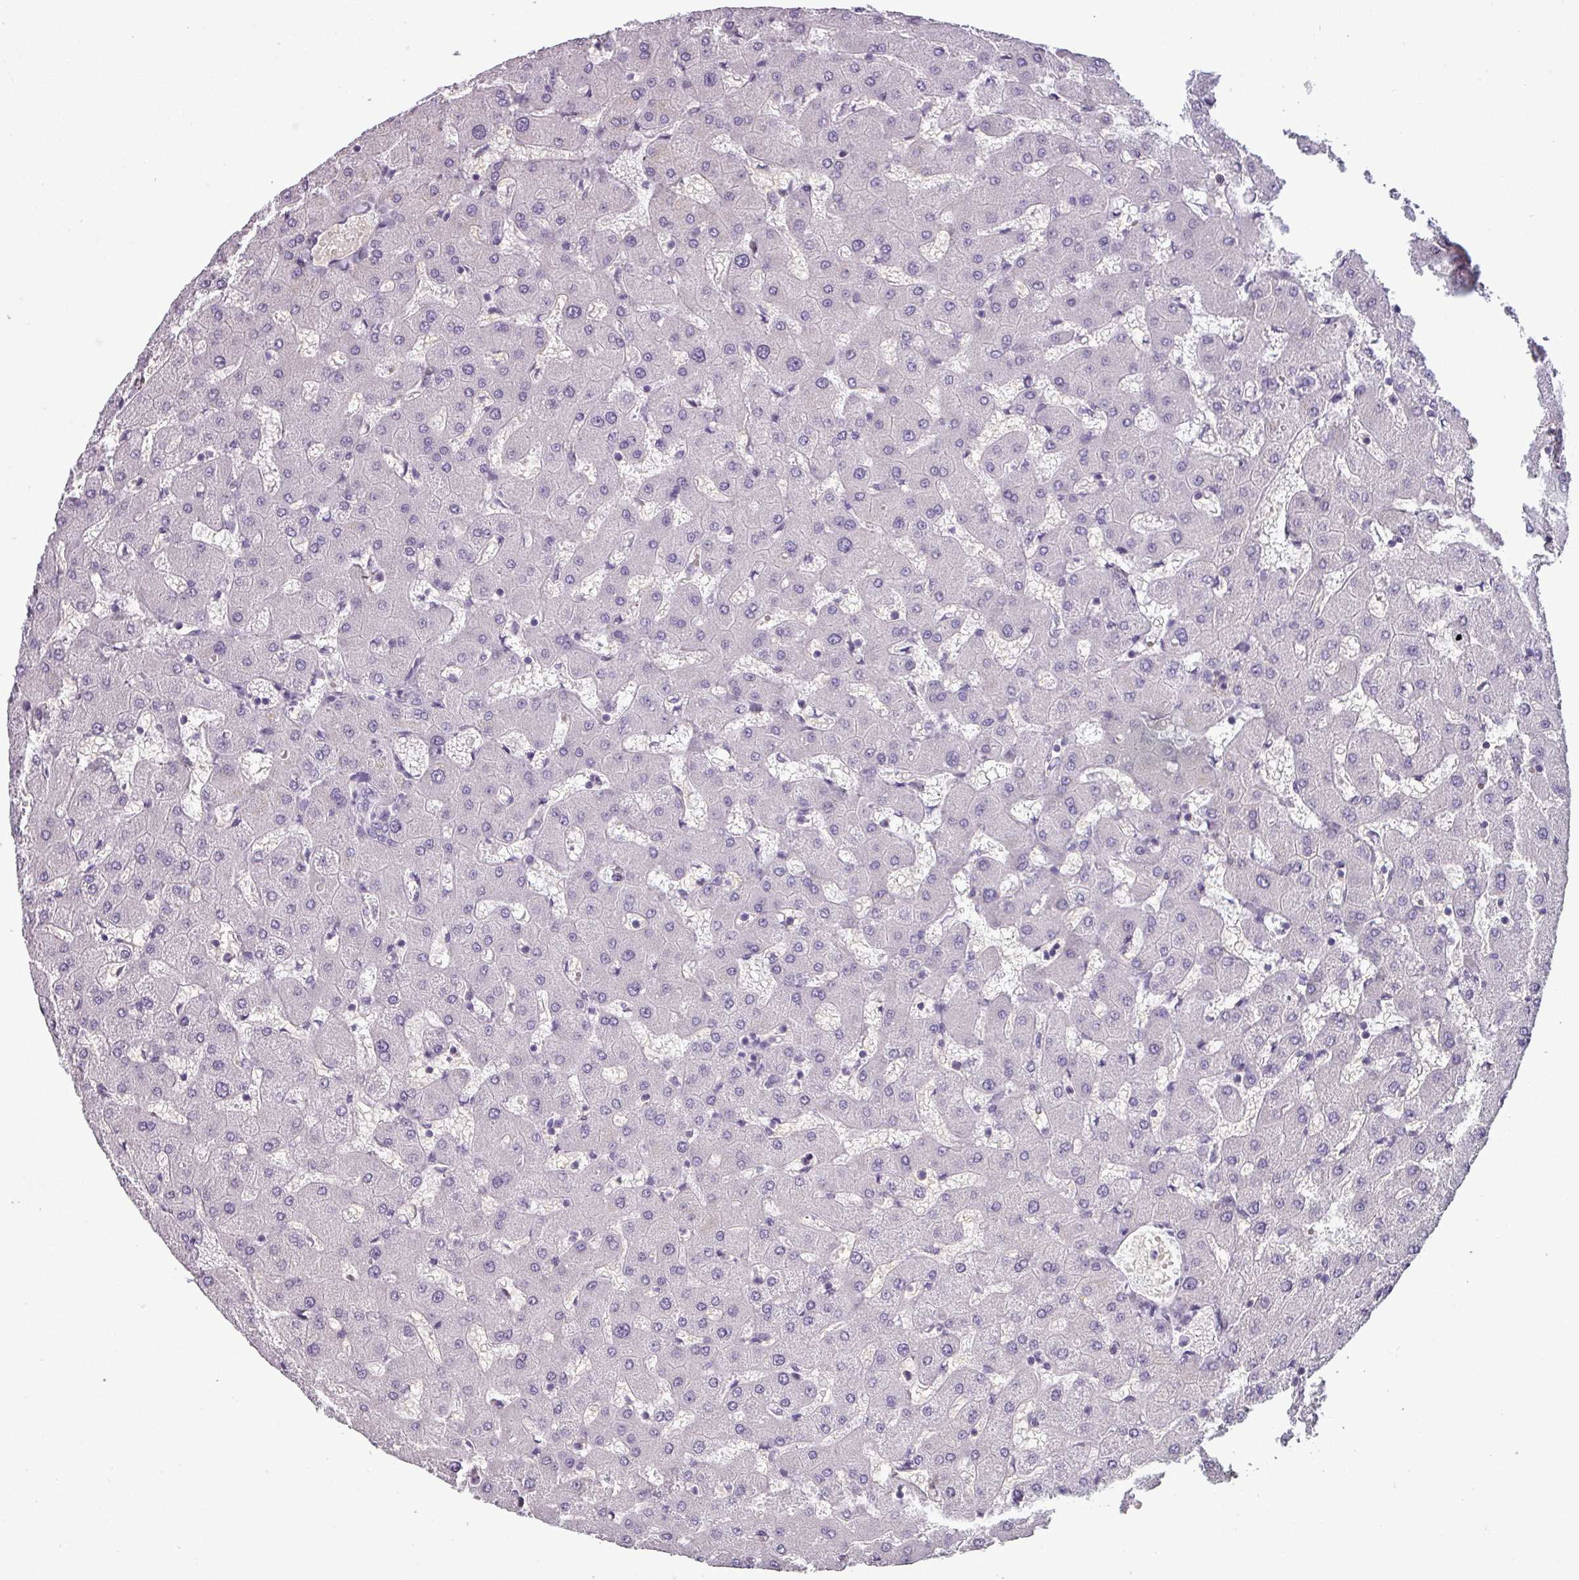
{"staining": {"intensity": "negative", "quantity": "none", "location": "none"}, "tissue": "liver", "cell_type": "Cholangiocytes", "image_type": "normal", "snomed": [{"axis": "morphology", "description": "Normal tissue, NOS"}, {"axis": "topography", "description": "Liver"}], "caption": "Immunohistochemistry histopathology image of unremarkable liver: human liver stained with DAB demonstrates no significant protein positivity in cholangiocytes. (Brightfield microscopy of DAB IHC at high magnification).", "gene": "AREL1", "patient": {"sex": "female", "age": 63}}